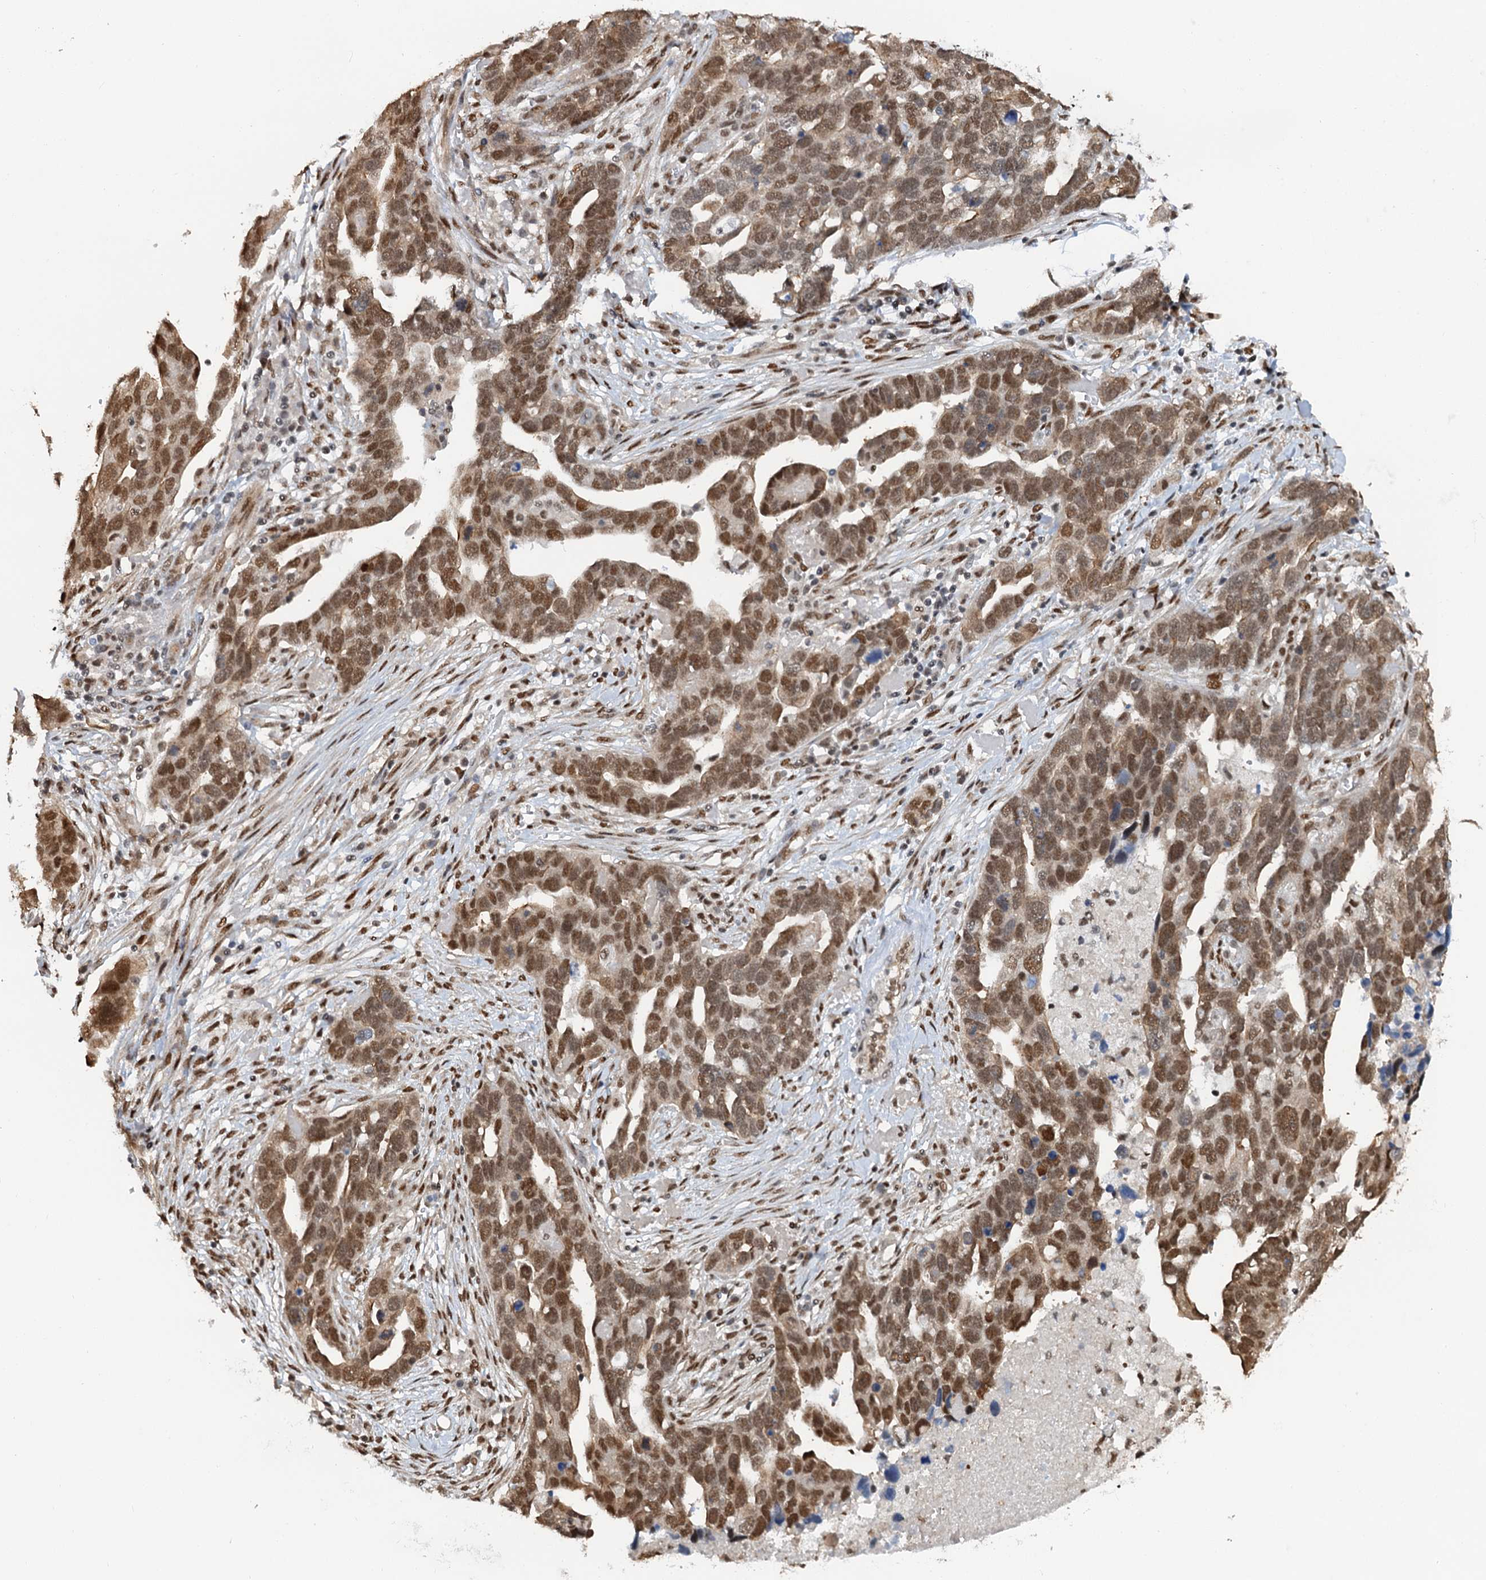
{"staining": {"intensity": "moderate", "quantity": ">75%", "location": "nuclear"}, "tissue": "ovarian cancer", "cell_type": "Tumor cells", "image_type": "cancer", "snomed": [{"axis": "morphology", "description": "Cystadenocarcinoma, serous, NOS"}, {"axis": "topography", "description": "Ovary"}], "caption": "Protein positivity by immunohistochemistry (IHC) reveals moderate nuclear positivity in about >75% of tumor cells in ovarian cancer (serous cystadenocarcinoma).", "gene": "CFDP1", "patient": {"sex": "female", "age": 54}}